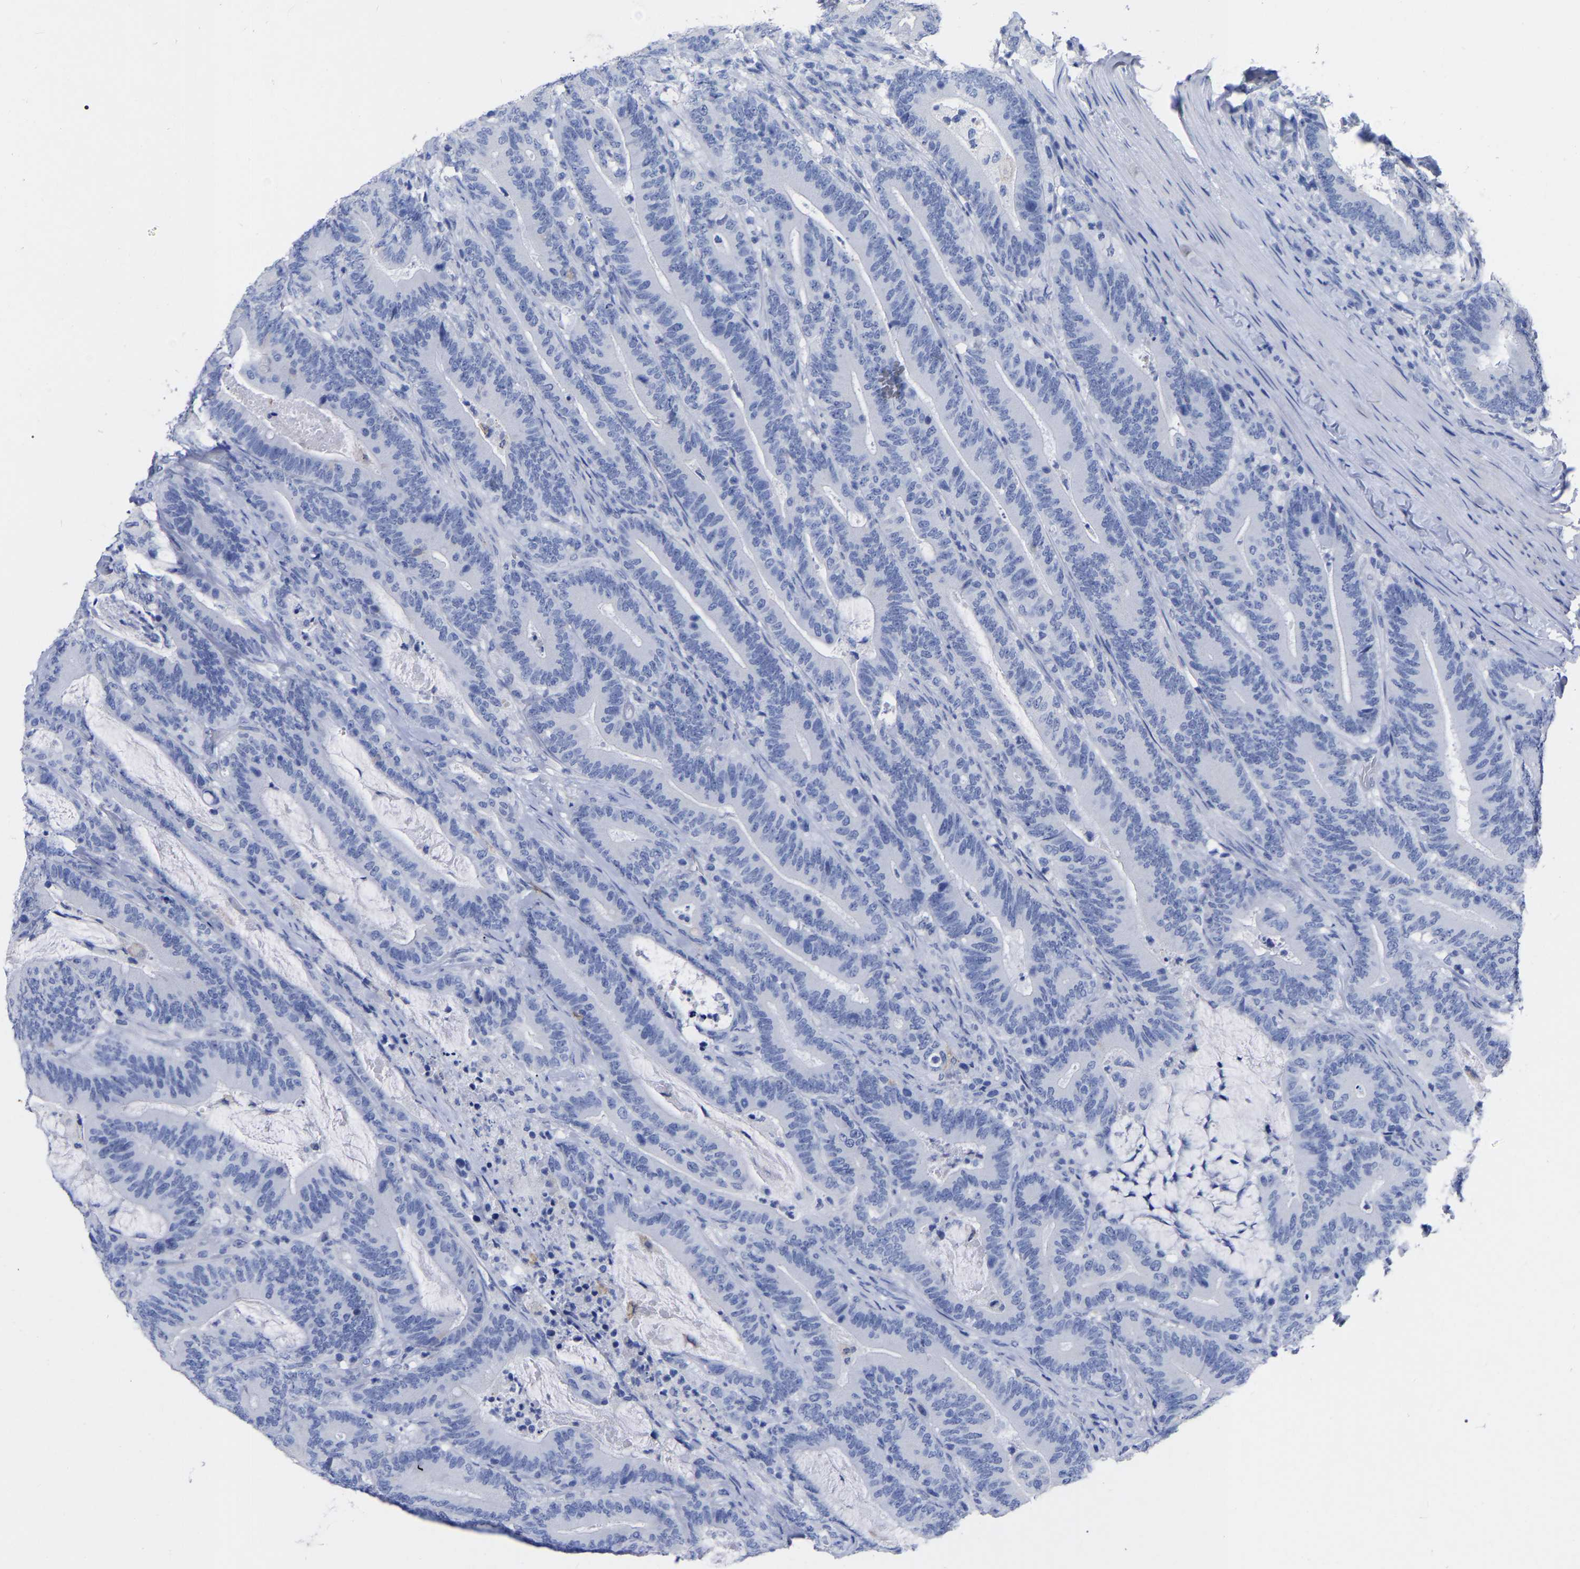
{"staining": {"intensity": "negative", "quantity": "none", "location": "none"}, "tissue": "colorectal cancer", "cell_type": "Tumor cells", "image_type": "cancer", "snomed": [{"axis": "morphology", "description": "Adenocarcinoma, NOS"}, {"axis": "topography", "description": "Colon"}], "caption": "This image is of colorectal adenocarcinoma stained with immunohistochemistry (IHC) to label a protein in brown with the nuclei are counter-stained blue. There is no positivity in tumor cells. The staining was performed using DAB to visualize the protein expression in brown, while the nuclei were stained in blue with hematoxylin (Magnification: 20x).", "gene": "ANXA13", "patient": {"sex": "female", "age": 66}}